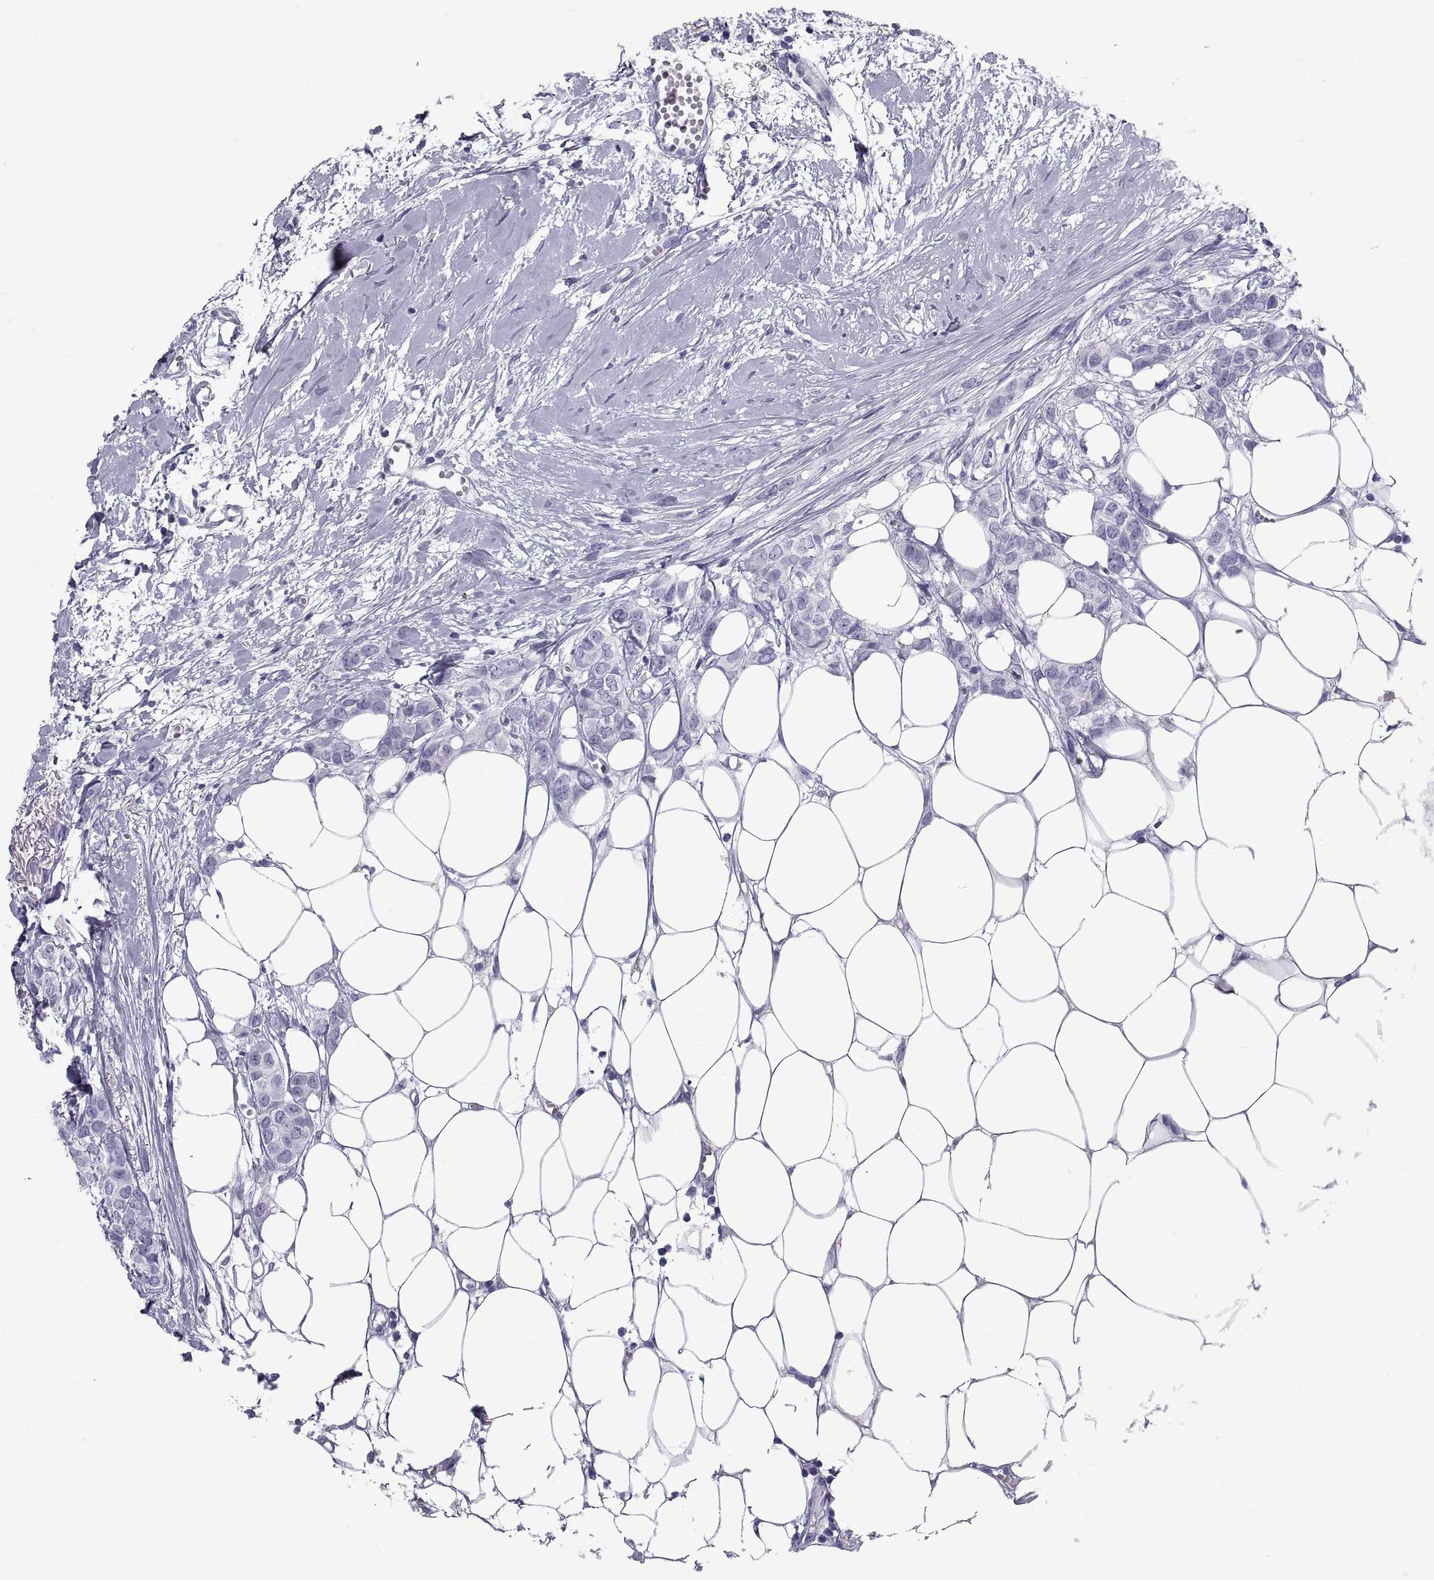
{"staining": {"intensity": "negative", "quantity": "none", "location": "none"}, "tissue": "breast cancer", "cell_type": "Tumor cells", "image_type": "cancer", "snomed": [{"axis": "morphology", "description": "Duct carcinoma"}, {"axis": "topography", "description": "Breast"}], "caption": "A micrograph of infiltrating ductal carcinoma (breast) stained for a protein reveals no brown staining in tumor cells.", "gene": "DEFB129", "patient": {"sex": "female", "age": 85}}